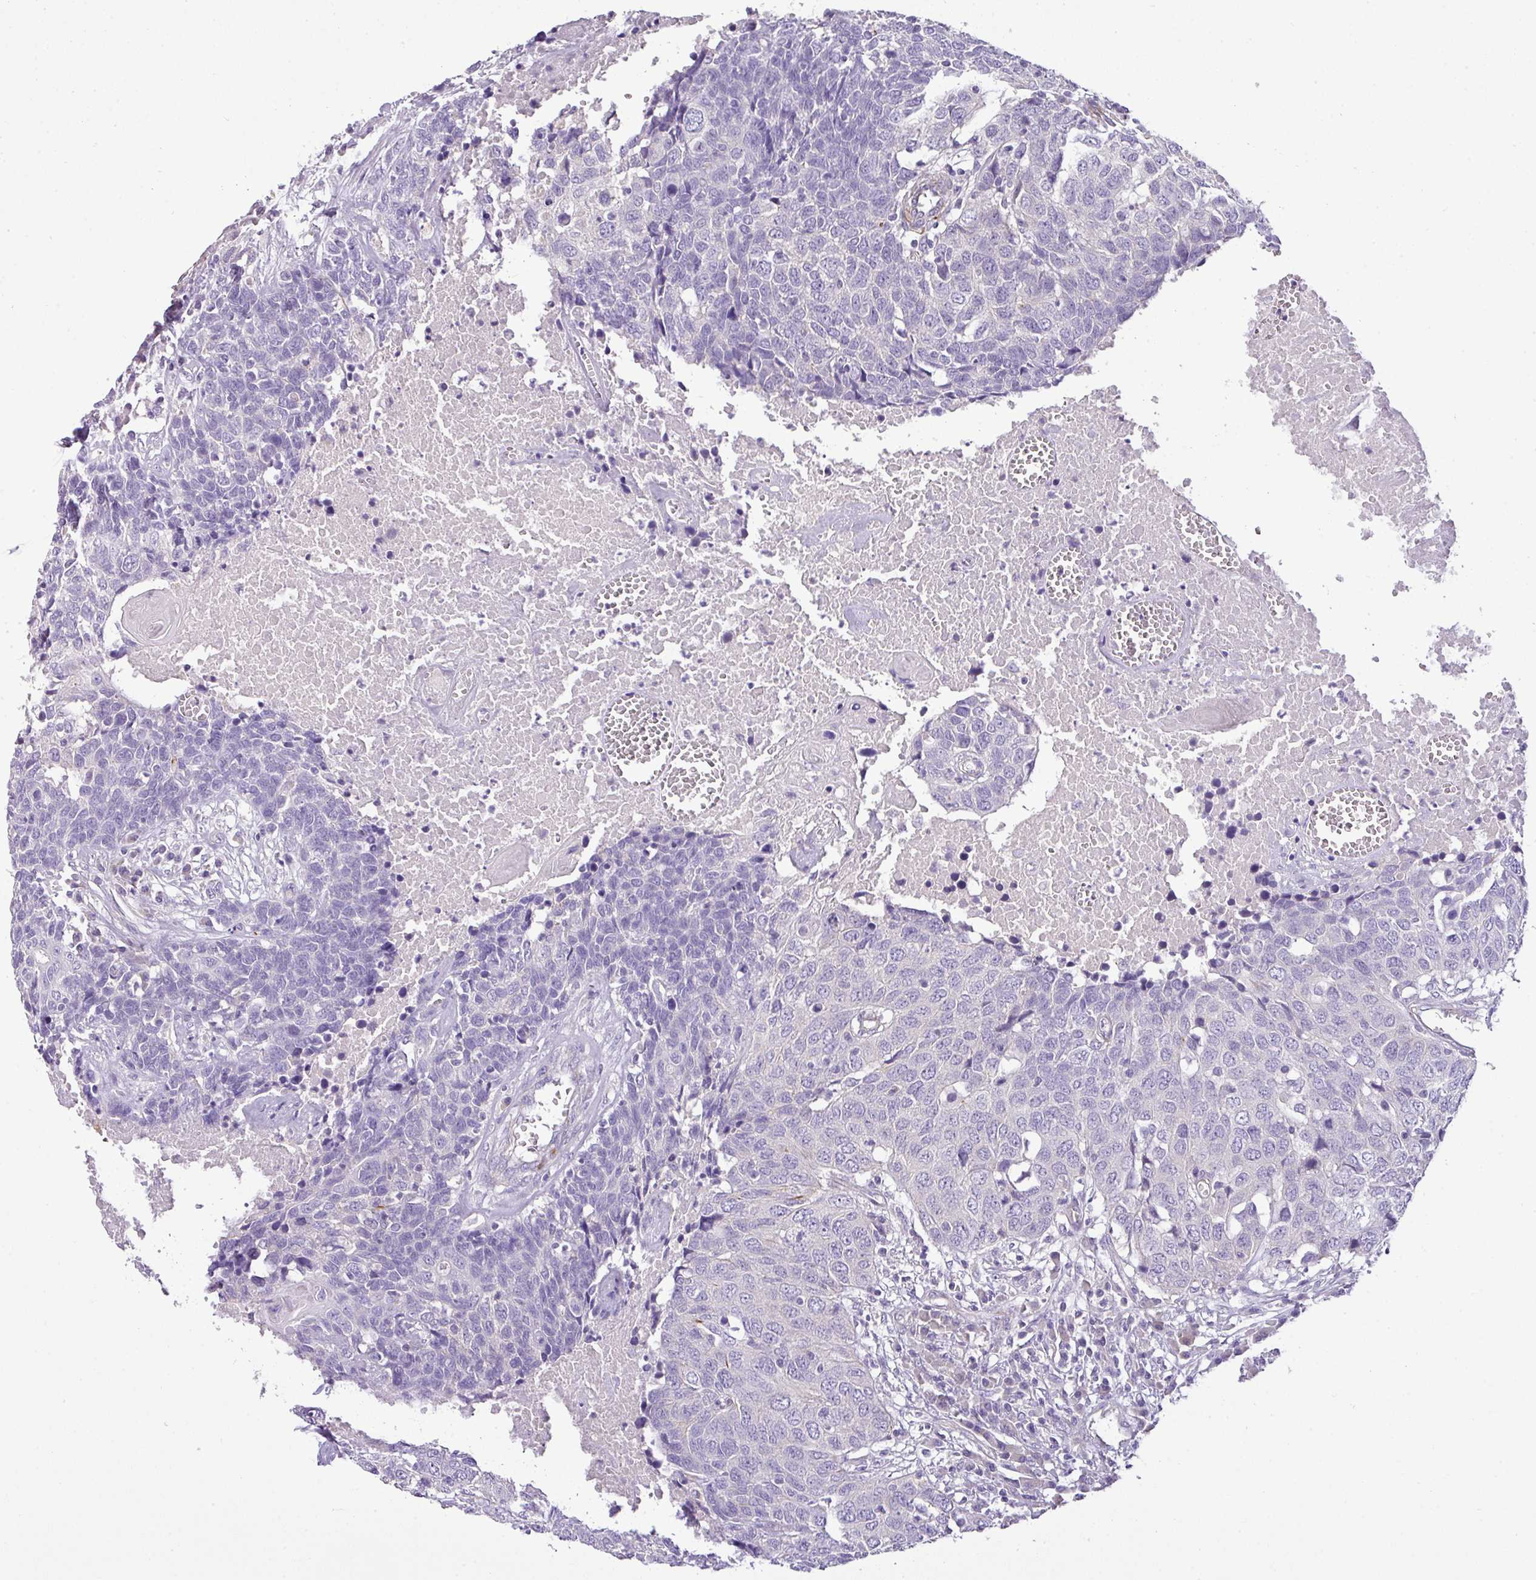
{"staining": {"intensity": "negative", "quantity": "none", "location": "none"}, "tissue": "head and neck cancer", "cell_type": "Tumor cells", "image_type": "cancer", "snomed": [{"axis": "morphology", "description": "Squamous cell carcinoma, NOS"}, {"axis": "topography", "description": "Head-Neck"}], "caption": "Head and neck cancer stained for a protein using immunohistochemistry exhibits no positivity tumor cells.", "gene": "ENSG00000273748", "patient": {"sex": "male", "age": 66}}